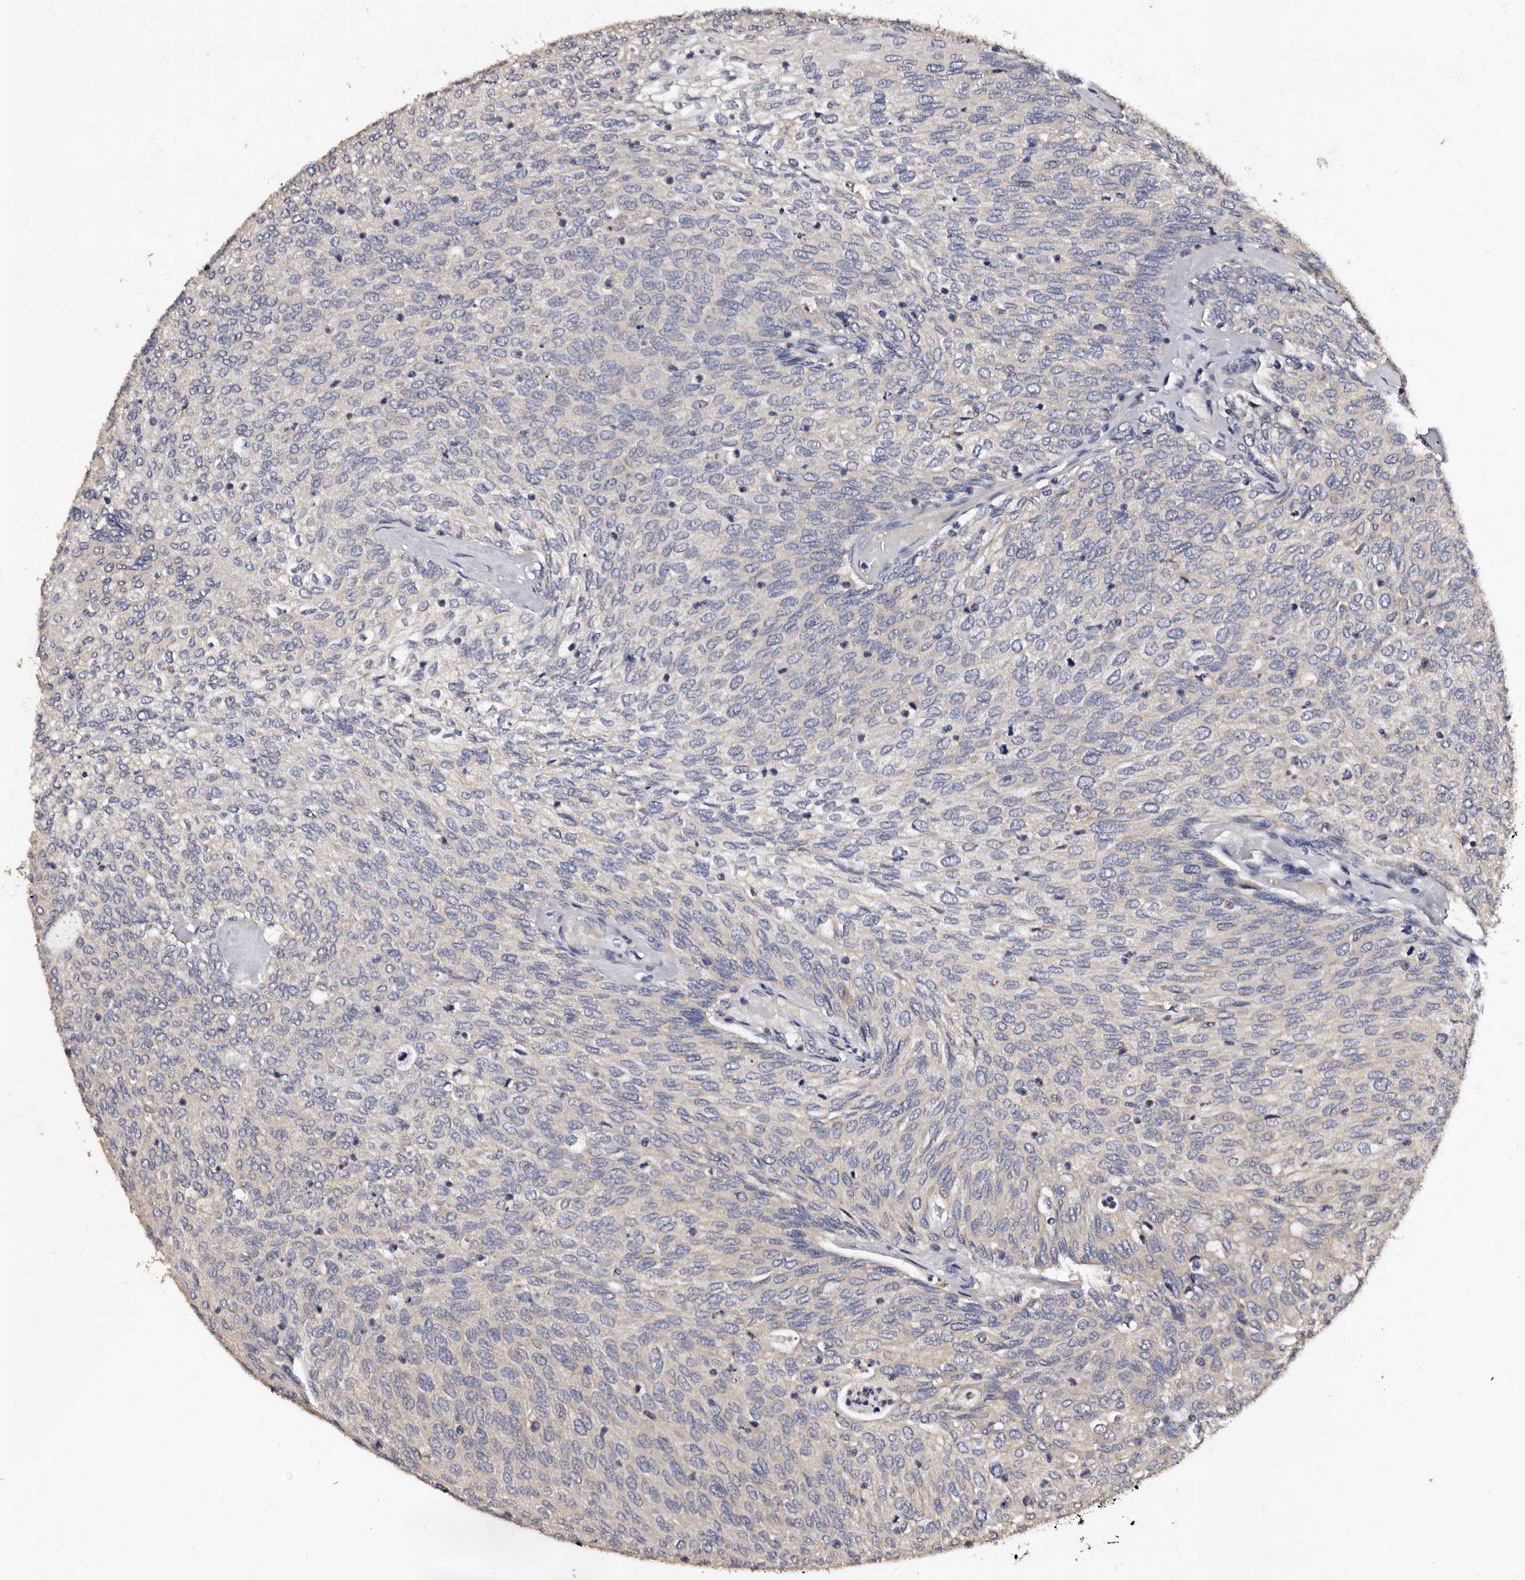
{"staining": {"intensity": "negative", "quantity": "none", "location": "none"}, "tissue": "urothelial cancer", "cell_type": "Tumor cells", "image_type": "cancer", "snomed": [{"axis": "morphology", "description": "Urothelial carcinoma, Low grade"}, {"axis": "topography", "description": "Urinary bladder"}], "caption": "IHC micrograph of low-grade urothelial carcinoma stained for a protein (brown), which reveals no positivity in tumor cells.", "gene": "ADCK5", "patient": {"sex": "female", "age": 79}}